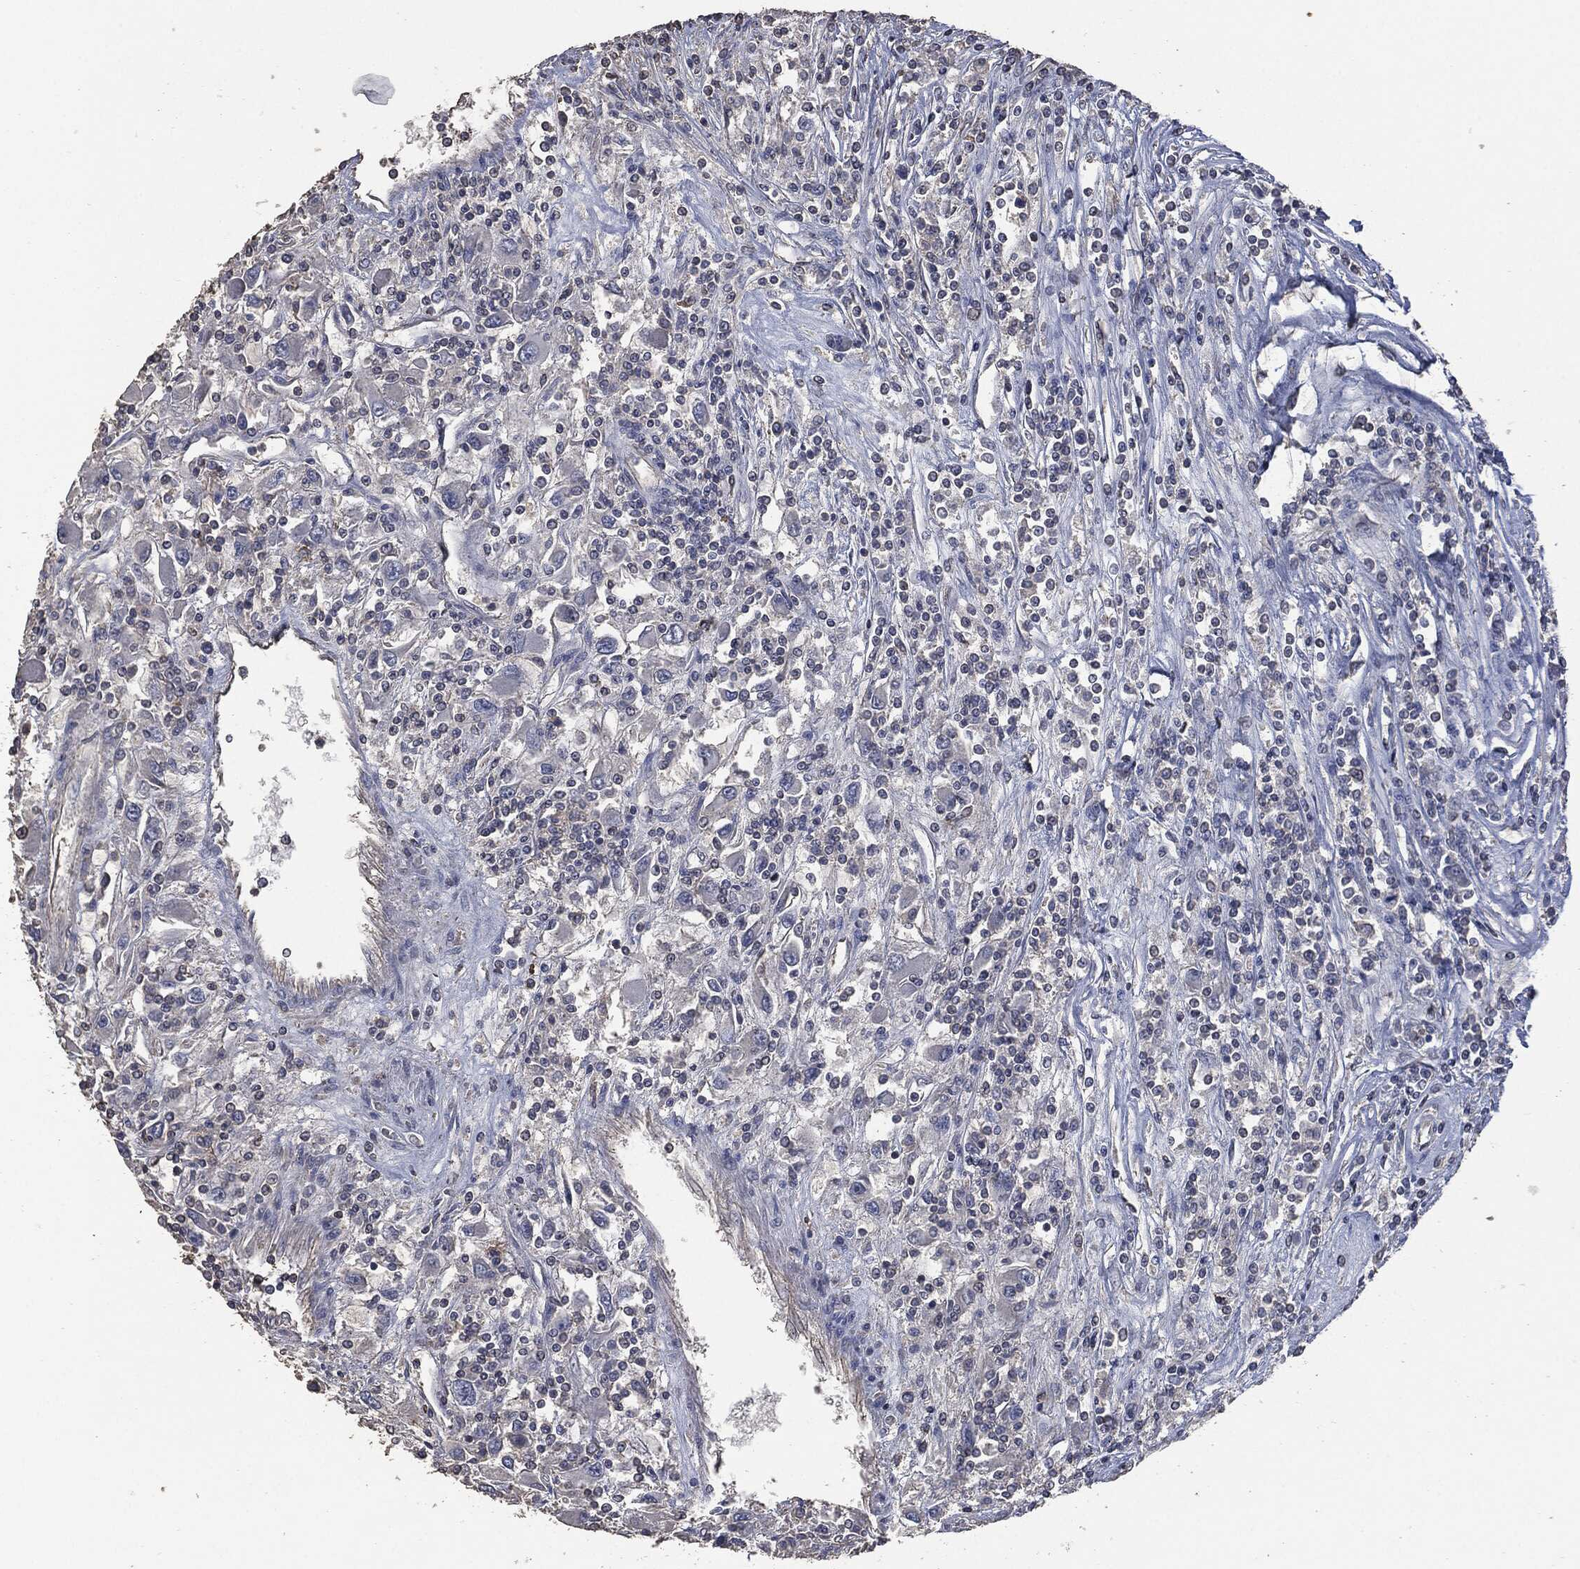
{"staining": {"intensity": "negative", "quantity": "none", "location": "none"}, "tissue": "renal cancer", "cell_type": "Tumor cells", "image_type": "cancer", "snomed": [{"axis": "morphology", "description": "Adenocarcinoma, NOS"}, {"axis": "topography", "description": "Kidney"}], "caption": "High magnification brightfield microscopy of renal cancer (adenocarcinoma) stained with DAB (brown) and counterstained with hematoxylin (blue): tumor cells show no significant positivity. (DAB (3,3'-diaminobenzidine) IHC, high magnification).", "gene": "MSLN", "patient": {"sex": "female", "age": 67}}